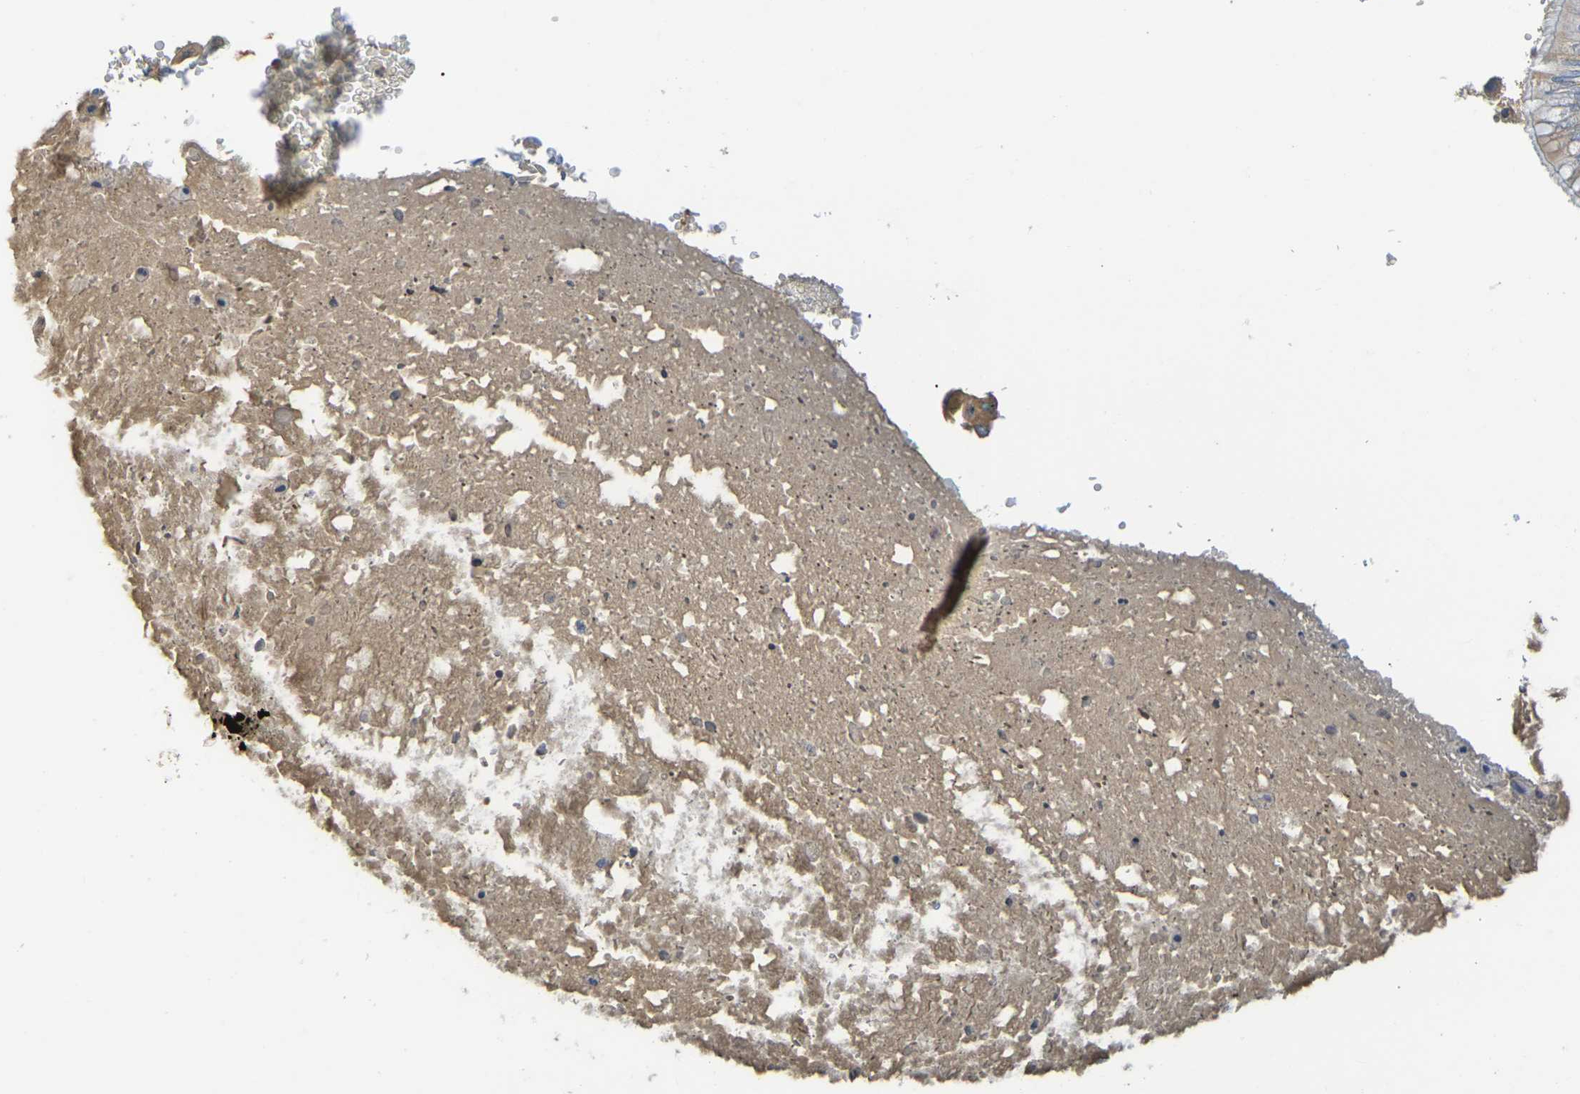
{"staining": {"intensity": "weak", "quantity": ">75%", "location": "cytoplasmic/membranous"}, "tissue": "bronchus", "cell_type": "Respiratory epithelial cells", "image_type": "normal", "snomed": [{"axis": "morphology", "description": "Normal tissue, NOS"}, {"axis": "morphology", "description": "Adenocarcinoma, NOS"}, {"axis": "morphology", "description": "Adenocarcinoma, metastatic, NOS"}, {"axis": "topography", "description": "Lymph node"}, {"axis": "topography", "description": "Bronchus"}, {"axis": "topography", "description": "Lung"}], "caption": "Immunohistochemistry (IHC) (DAB) staining of benign bronchus shows weak cytoplasmic/membranous protein staining in about >75% of respiratory epithelial cells. (DAB IHC, brown staining for protein, blue staining for nuclei).", "gene": "C1QA", "patient": {"sex": "female", "age": 54}}